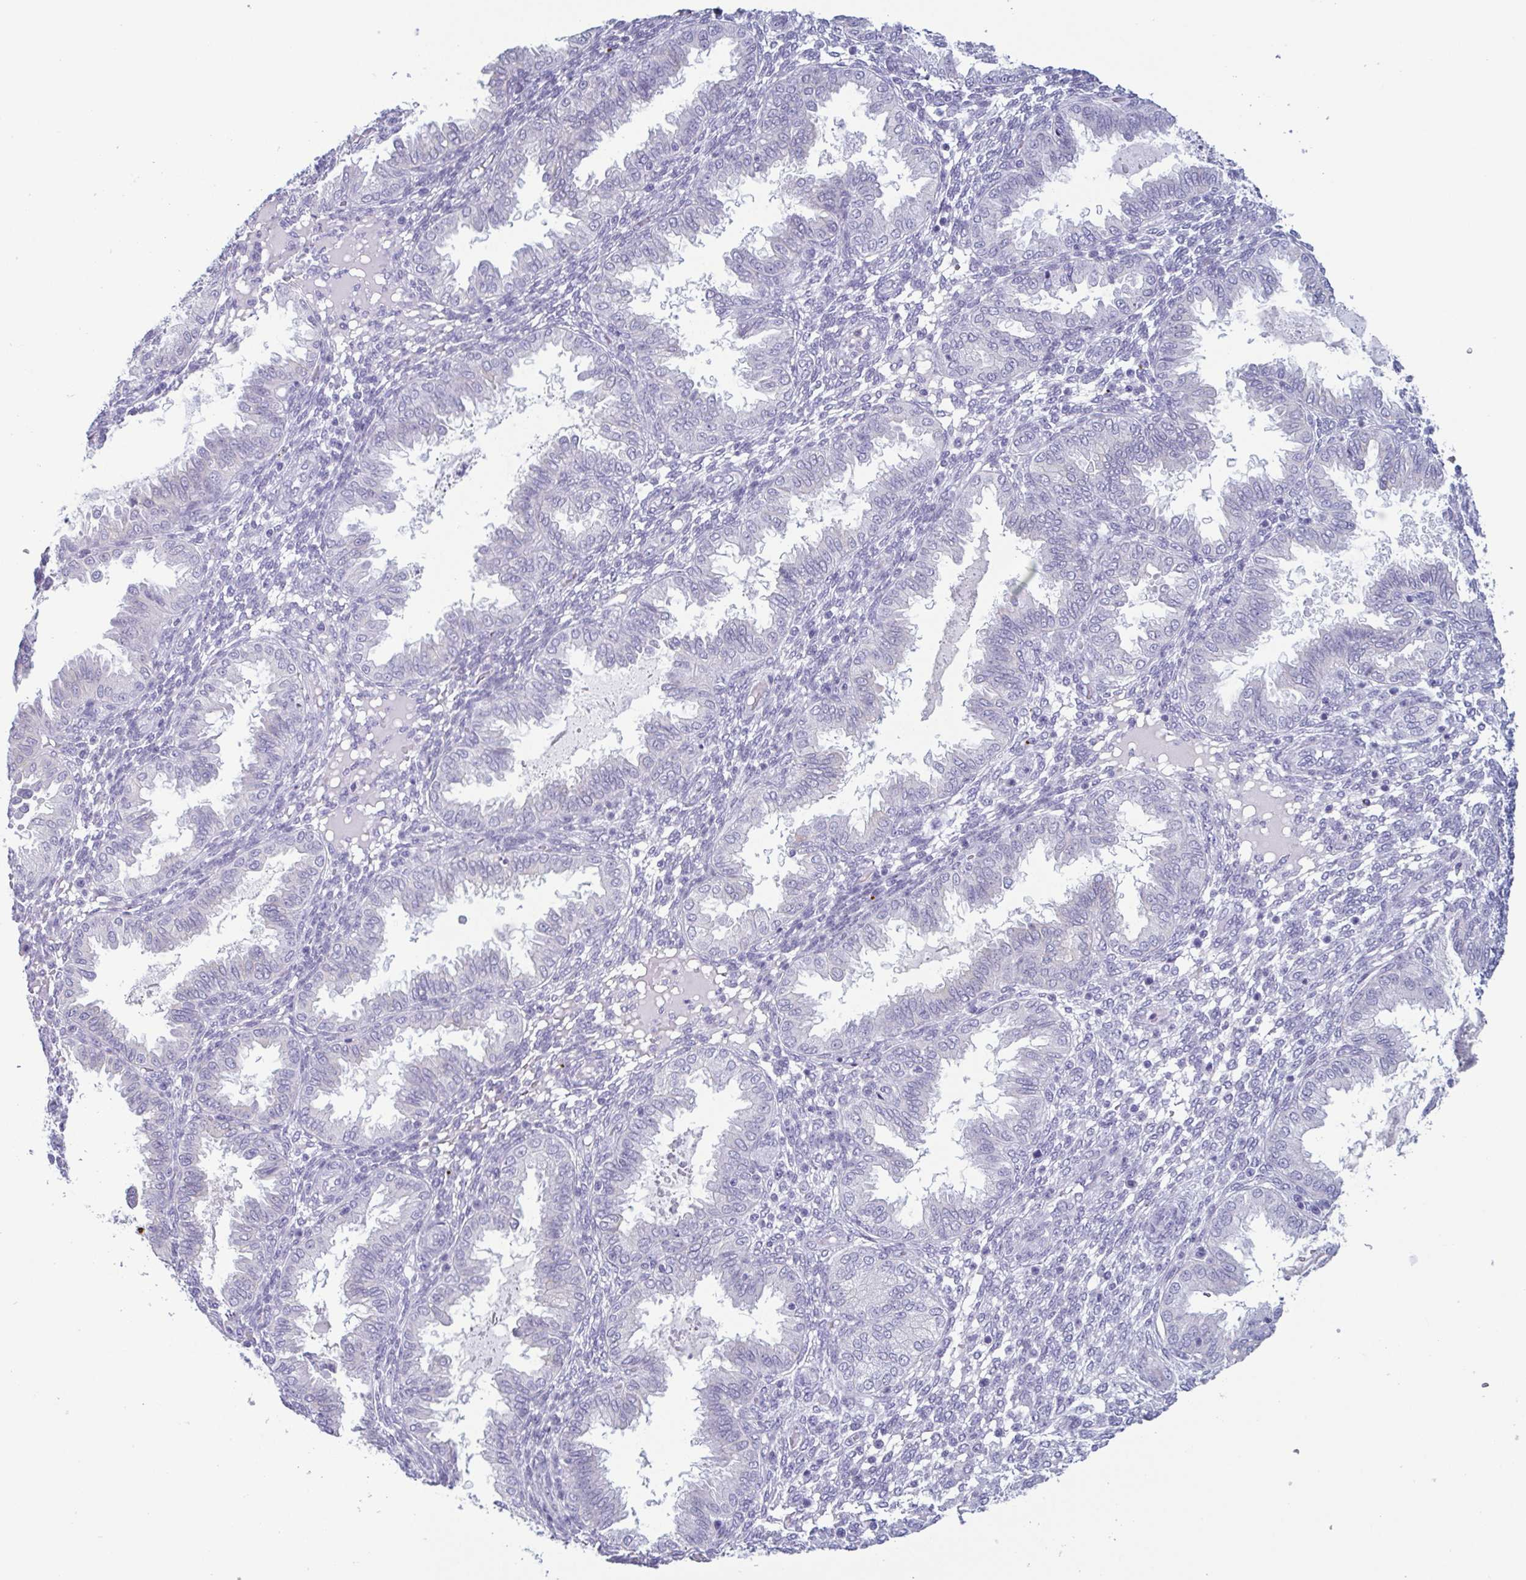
{"staining": {"intensity": "negative", "quantity": "none", "location": "none"}, "tissue": "endometrium", "cell_type": "Cells in endometrial stroma", "image_type": "normal", "snomed": [{"axis": "morphology", "description": "Normal tissue, NOS"}, {"axis": "topography", "description": "Endometrium"}], "caption": "The micrograph demonstrates no significant staining in cells in endometrial stroma of endometrium.", "gene": "KRT10", "patient": {"sex": "female", "age": 33}}